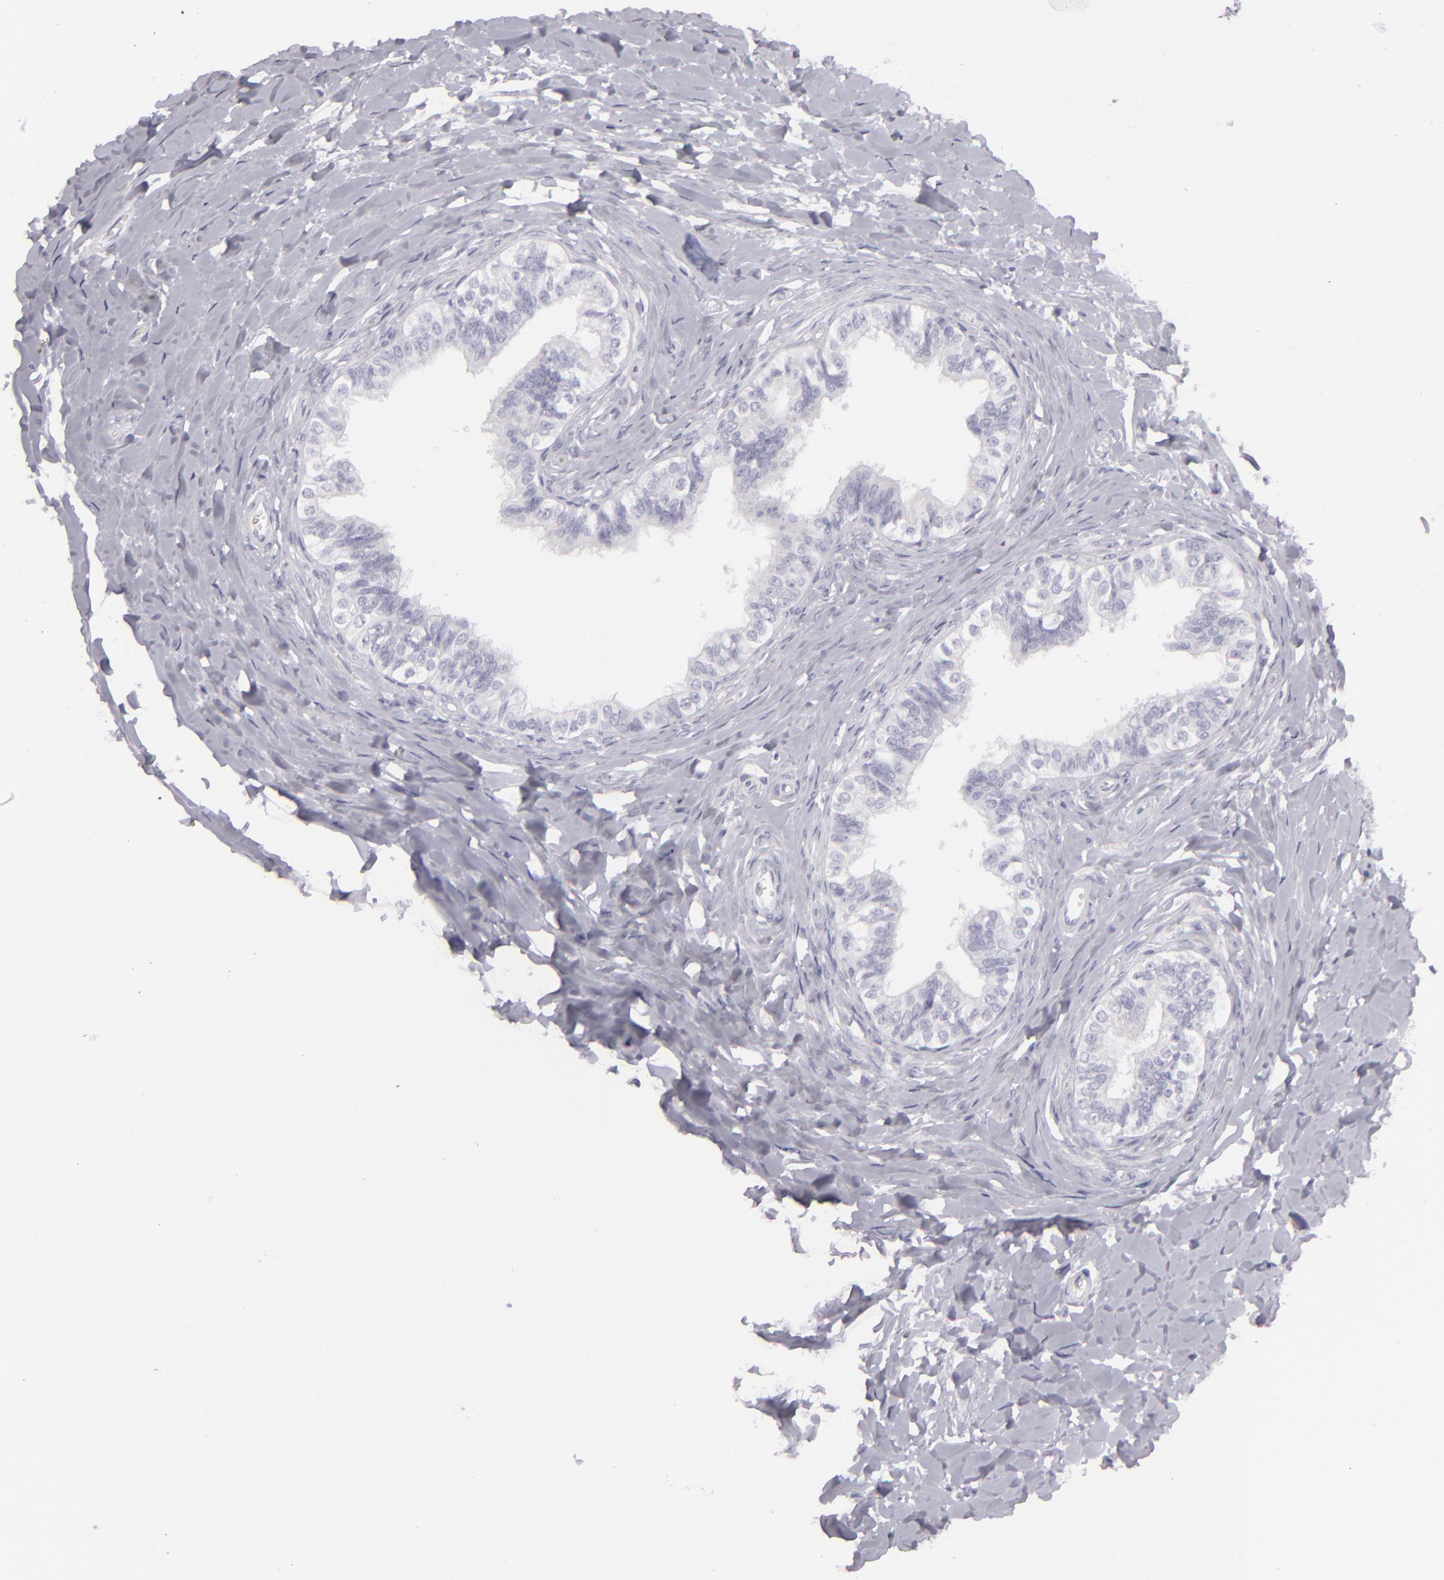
{"staining": {"intensity": "negative", "quantity": "none", "location": "none"}, "tissue": "epididymis", "cell_type": "Glandular cells", "image_type": "normal", "snomed": [{"axis": "morphology", "description": "Normal tissue, NOS"}, {"axis": "topography", "description": "Soft tissue"}, {"axis": "topography", "description": "Epididymis"}], "caption": "IHC of unremarkable human epididymis exhibits no expression in glandular cells. (DAB (3,3'-diaminobenzidine) immunohistochemistry with hematoxylin counter stain).", "gene": "FLG", "patient": {"sex": "male", "age": 26}}